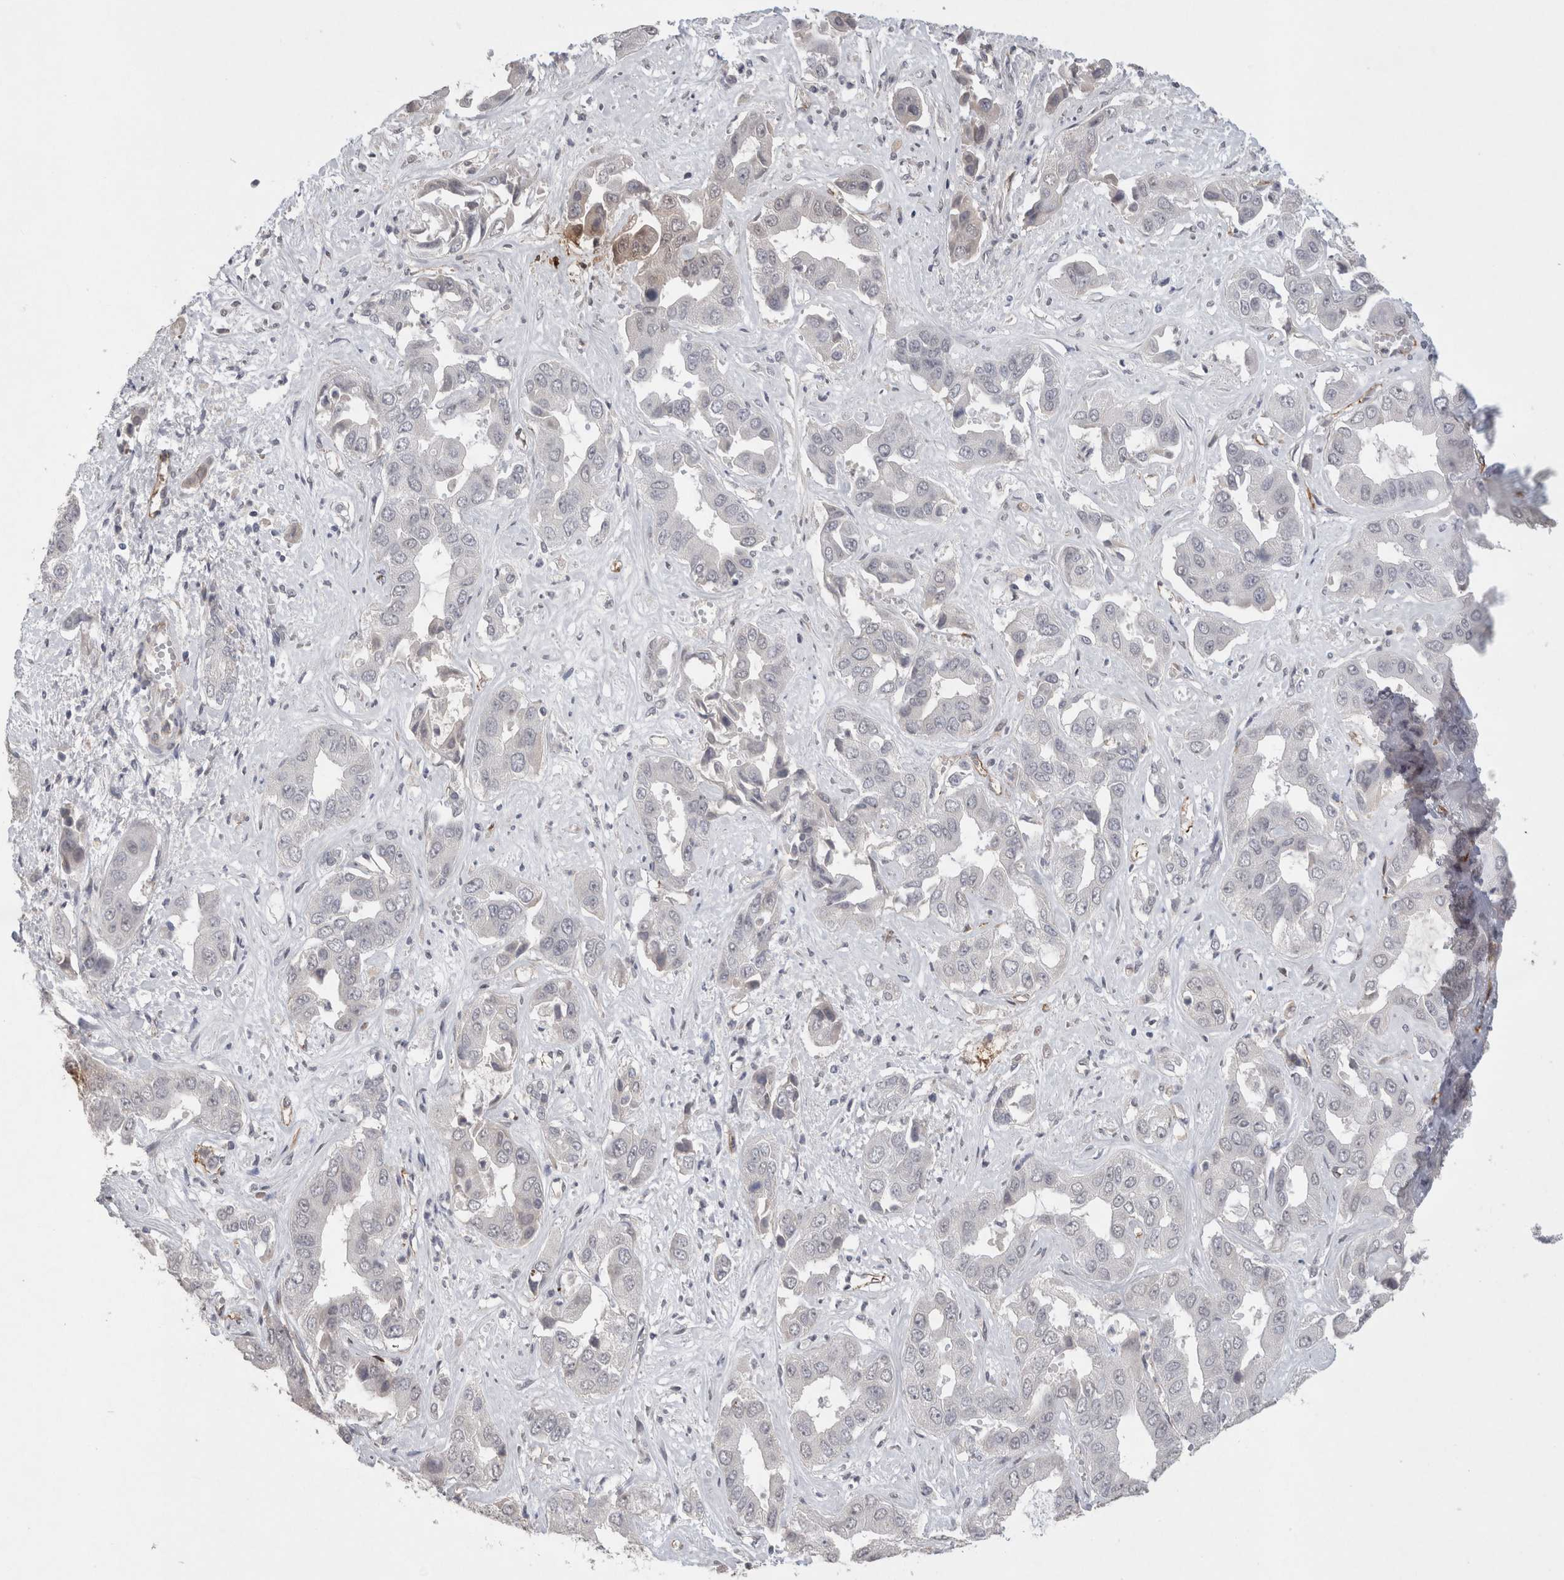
{"staining": {"intensity": "negative", "quantity": "none", "location": "none"}, "tissue": "liver cancer", "cell_type": "Tumor cells", "image_type": "cancer", "snomed": [{"axis": "morphology", "description": "Cholangiocarcinoma"}, {"axis": "topography", "description": "Liver"}], "caption": "IHC image of neoplastic tissue: cholangiocarcinoma (liver) stained with DAB (3,3'-diaminobenzidine) demonstrates no significant protein staining in tumor cells. Brightfield microscopy of IHC stained with DAB (brown) and hematoxylin (blue), captured at high magnification.", "gene": "CDH13", "patient": {"sex": "female", "age": 52}}